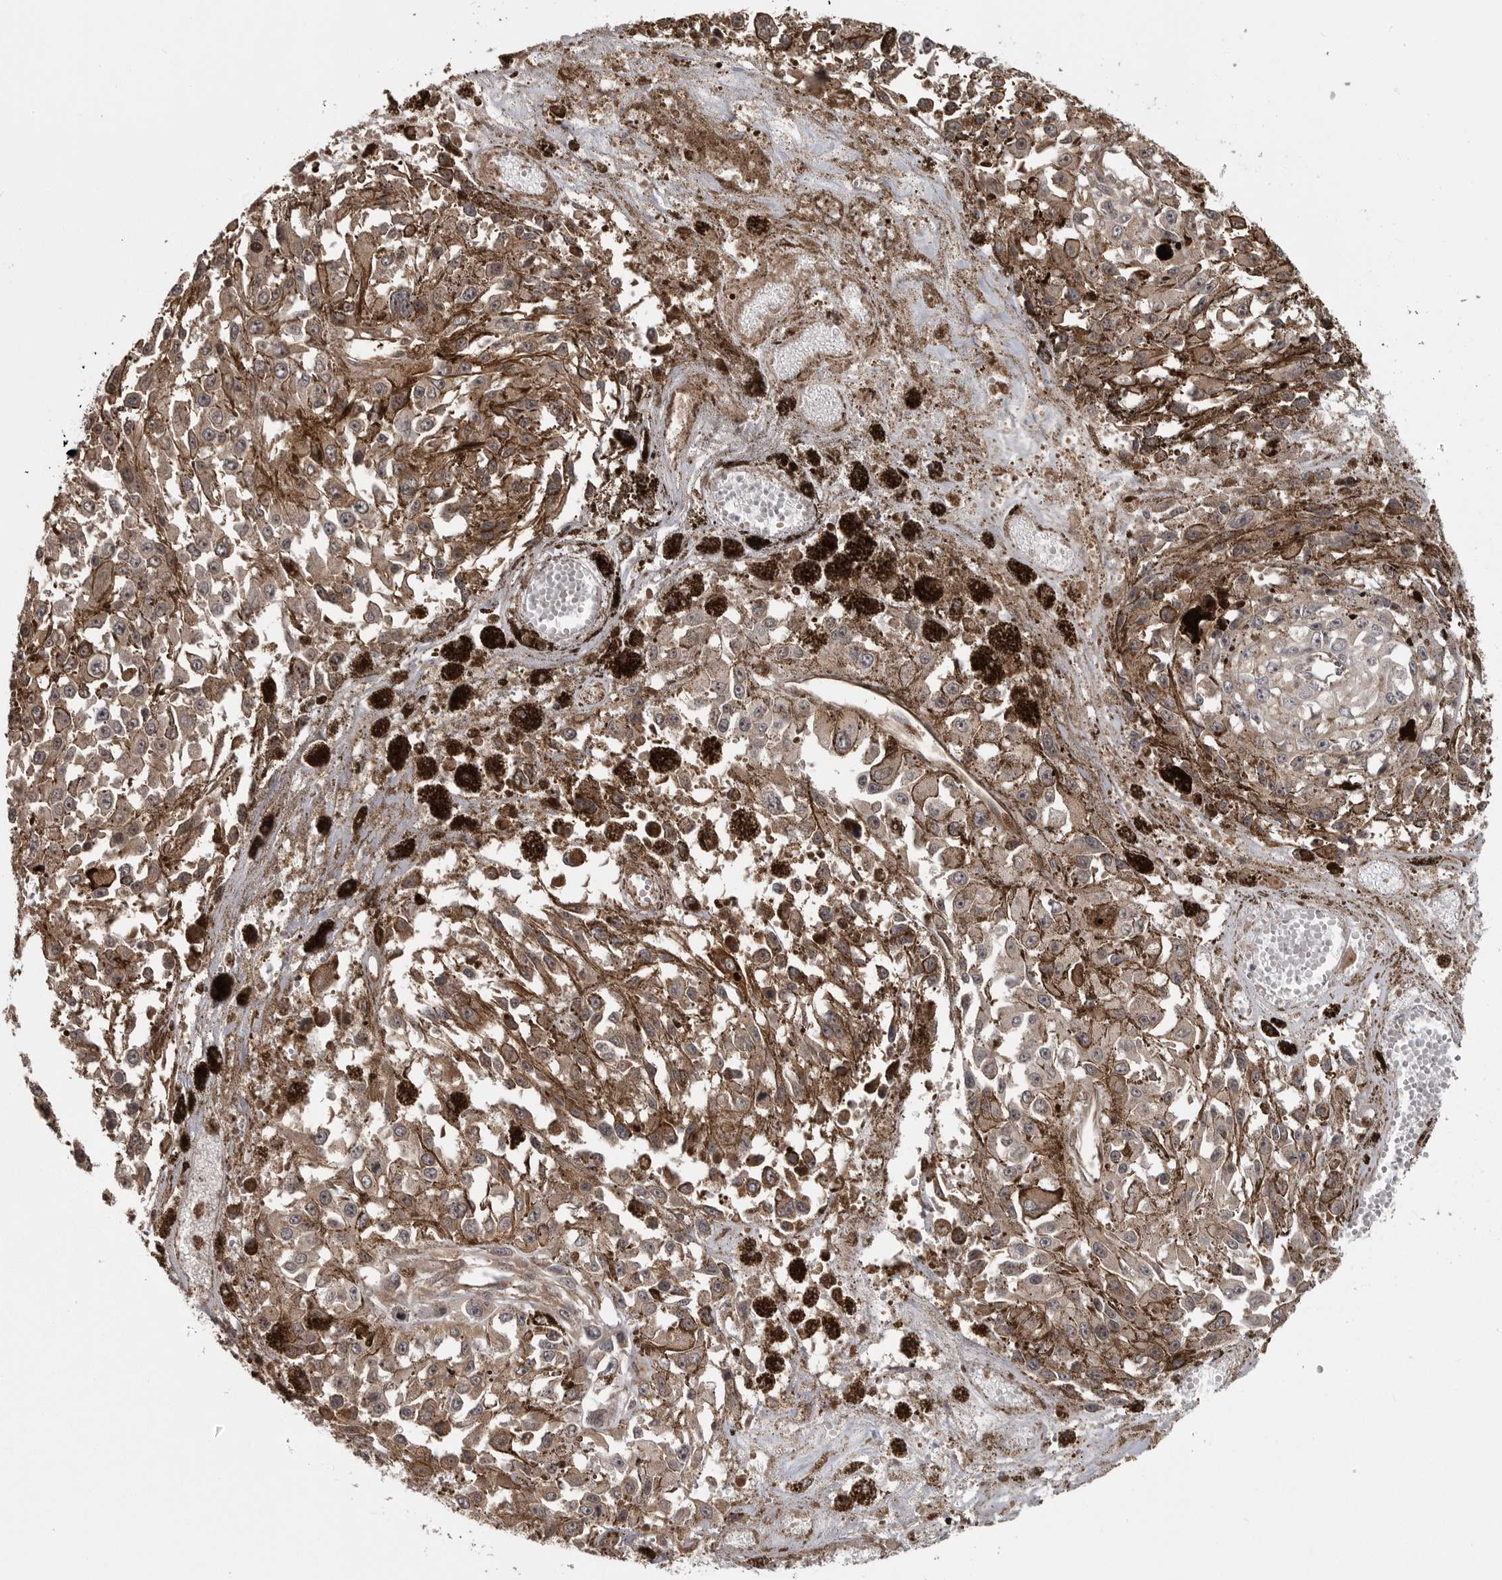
{"staining": {"intensity": "moderate", "quantity": ">75%", "location": "cytoplasmic/membranous"}, "tissue": "melanoma", "cell_type": "Tumor cells", "image_type": "cancer", "snomed": [{"axis": "morphology", "description": "Malignant melanoma, Metastatic site"}, {"axis": "topography", "description": "Lymph node"}], "caption": "The photomicrograph demonstrates a brown stain indicating the presence of a protein in the cytoplasmic/membranous of tumor cells in melanoma.", "gene": "ZNRF1", "patient": {"sex": "male", "age": 59}}